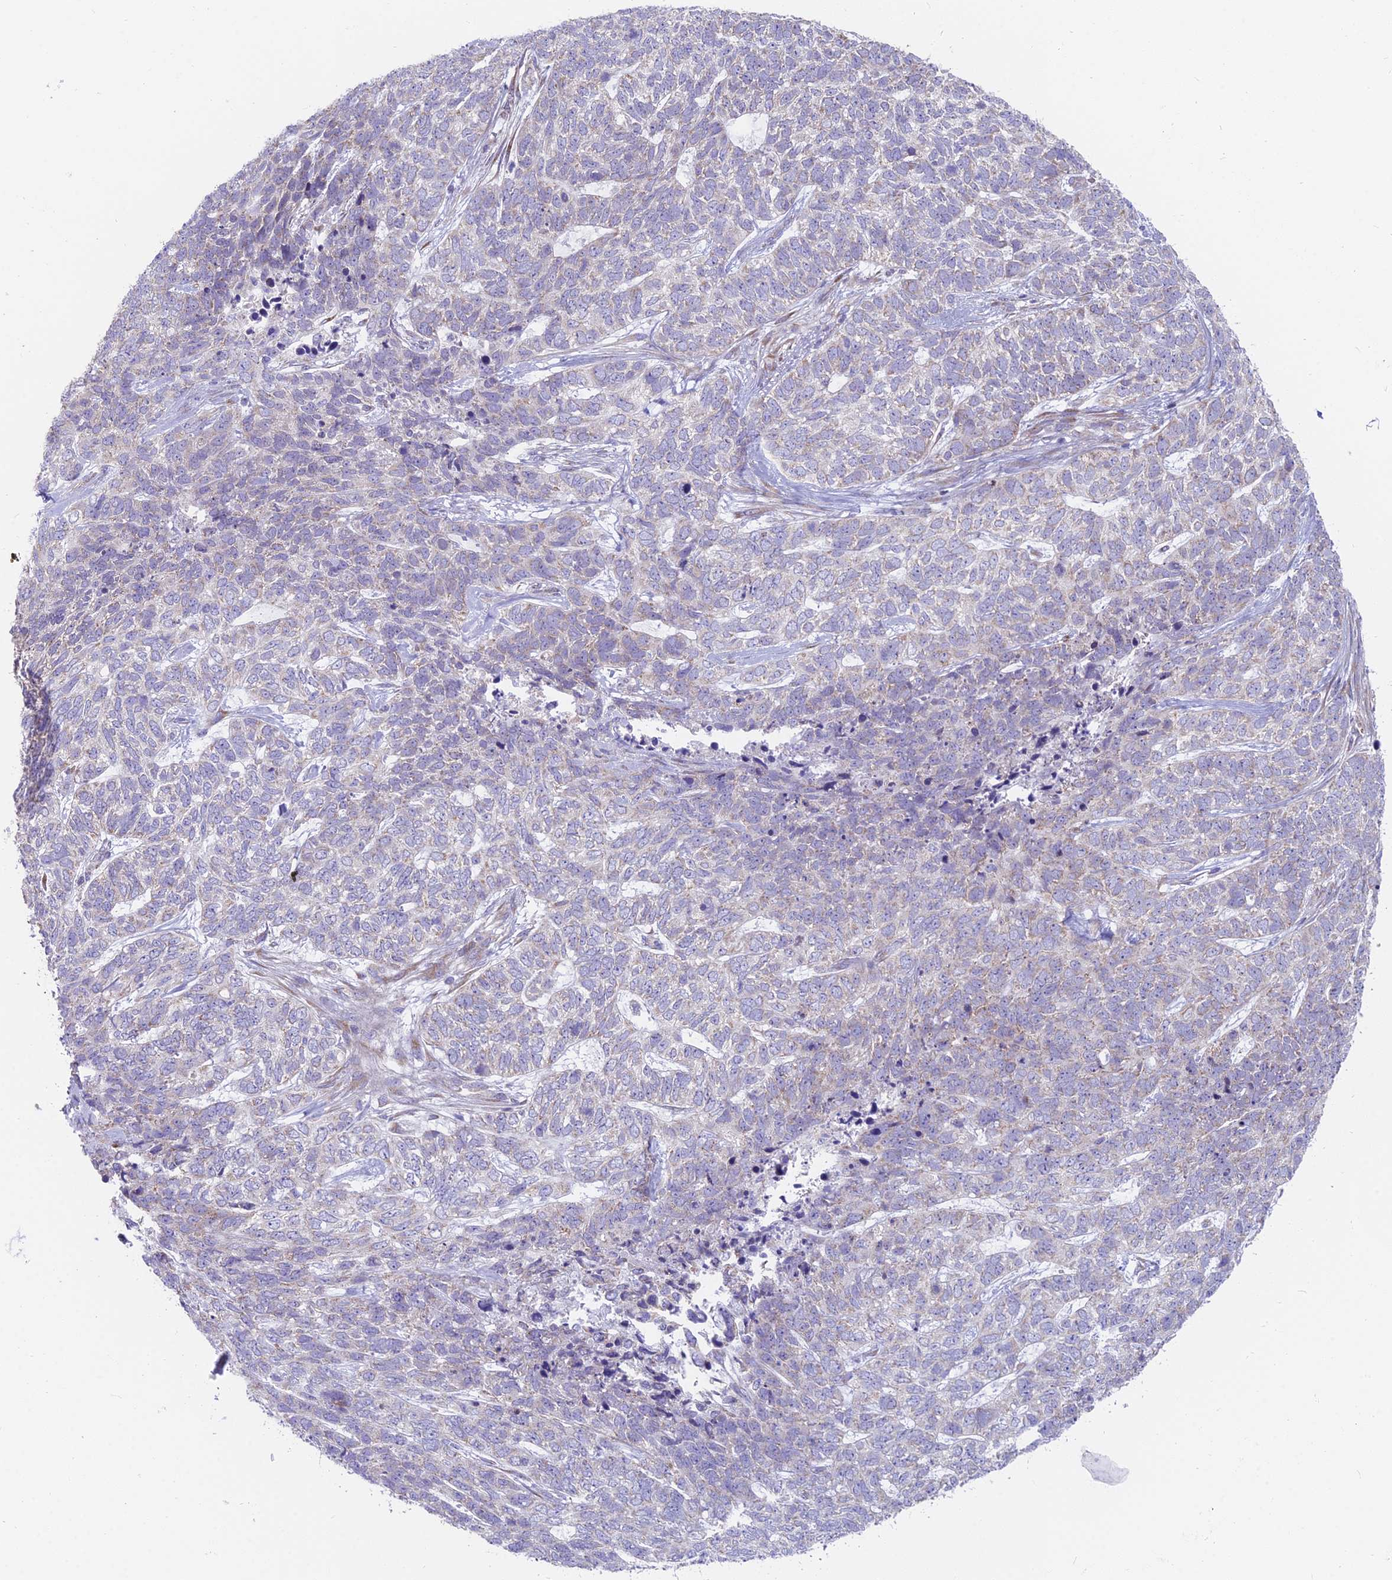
{"staining": {"intensity": "negative", "quantity": "none", "location": "none"}, "tissue": "skin cancer", "cell_type": "Tumor cells", "image_type": "cancer", "snomed": [{"axis": "morphology", "description": "Basal cell carcinoma"}, {"axis": "topography", "description": "Skin"}], "caption": "There is no significant expression in tumor cells of skin cancer. Brightfield microscopy of immunohistochemistry (IHC) stained with DAB (brown) and hematoxylin (blue), captured at high magnification.", "gene": "TBC1D20", "patient": {"sex": "female", "age": 65}}